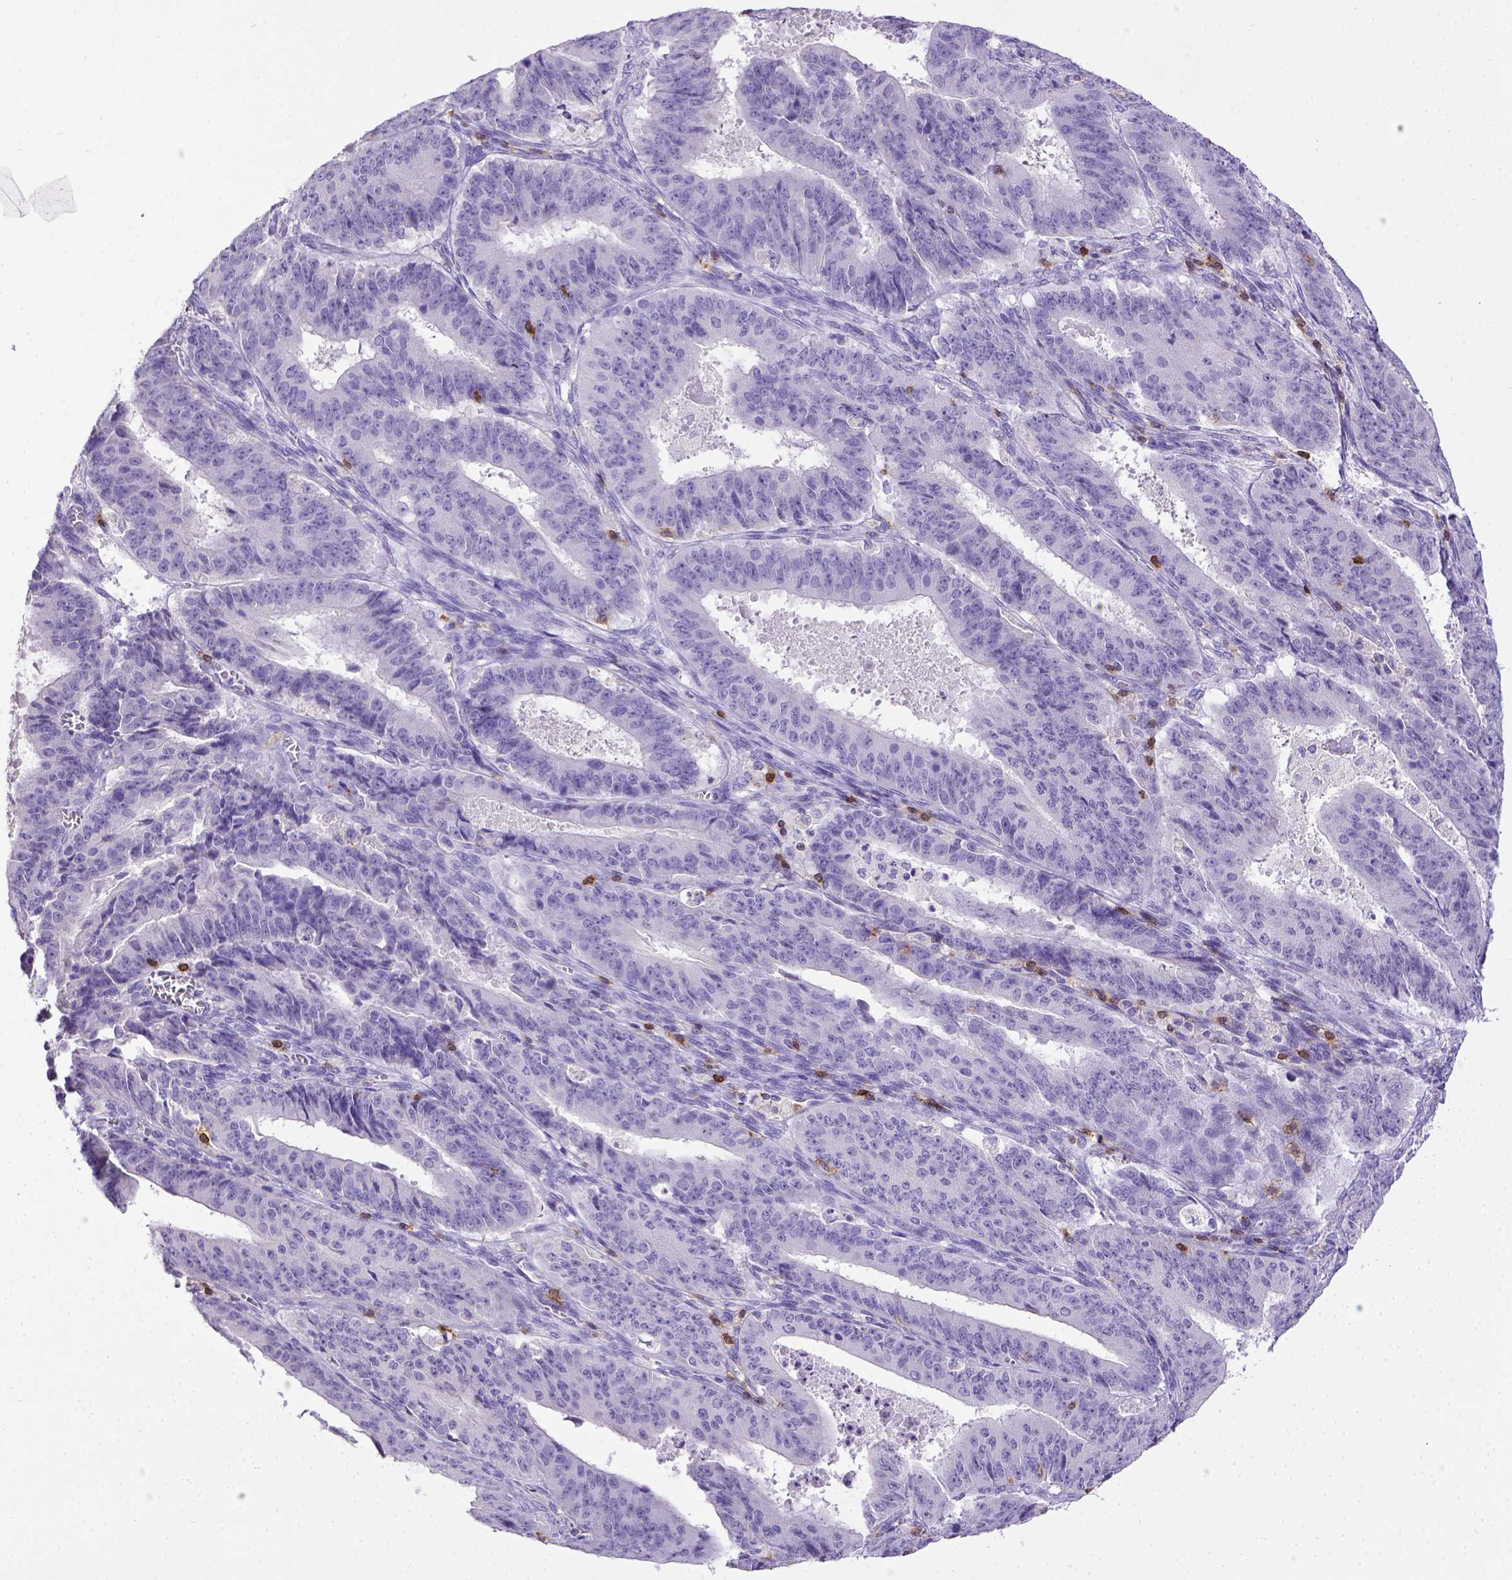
{"staining": {"intensity": "negative", "quantity": "none", "location": "none"}, "tissue": "ovarian cancer", "cell_type": "Tumor cells", "image_type": "cancer", "snomed": [{"axis": "morphology", "description": "Carcinoma, endometroid"}, {"axis": "topography", "description": "Ovary"}], "caption": "Immunohistochemical staining of human ovarian endometroid carcinoma exhibits no significant expression in tumor cells.", "gene": "CD3E", "patient": {"sex": "female", "age": 42}}